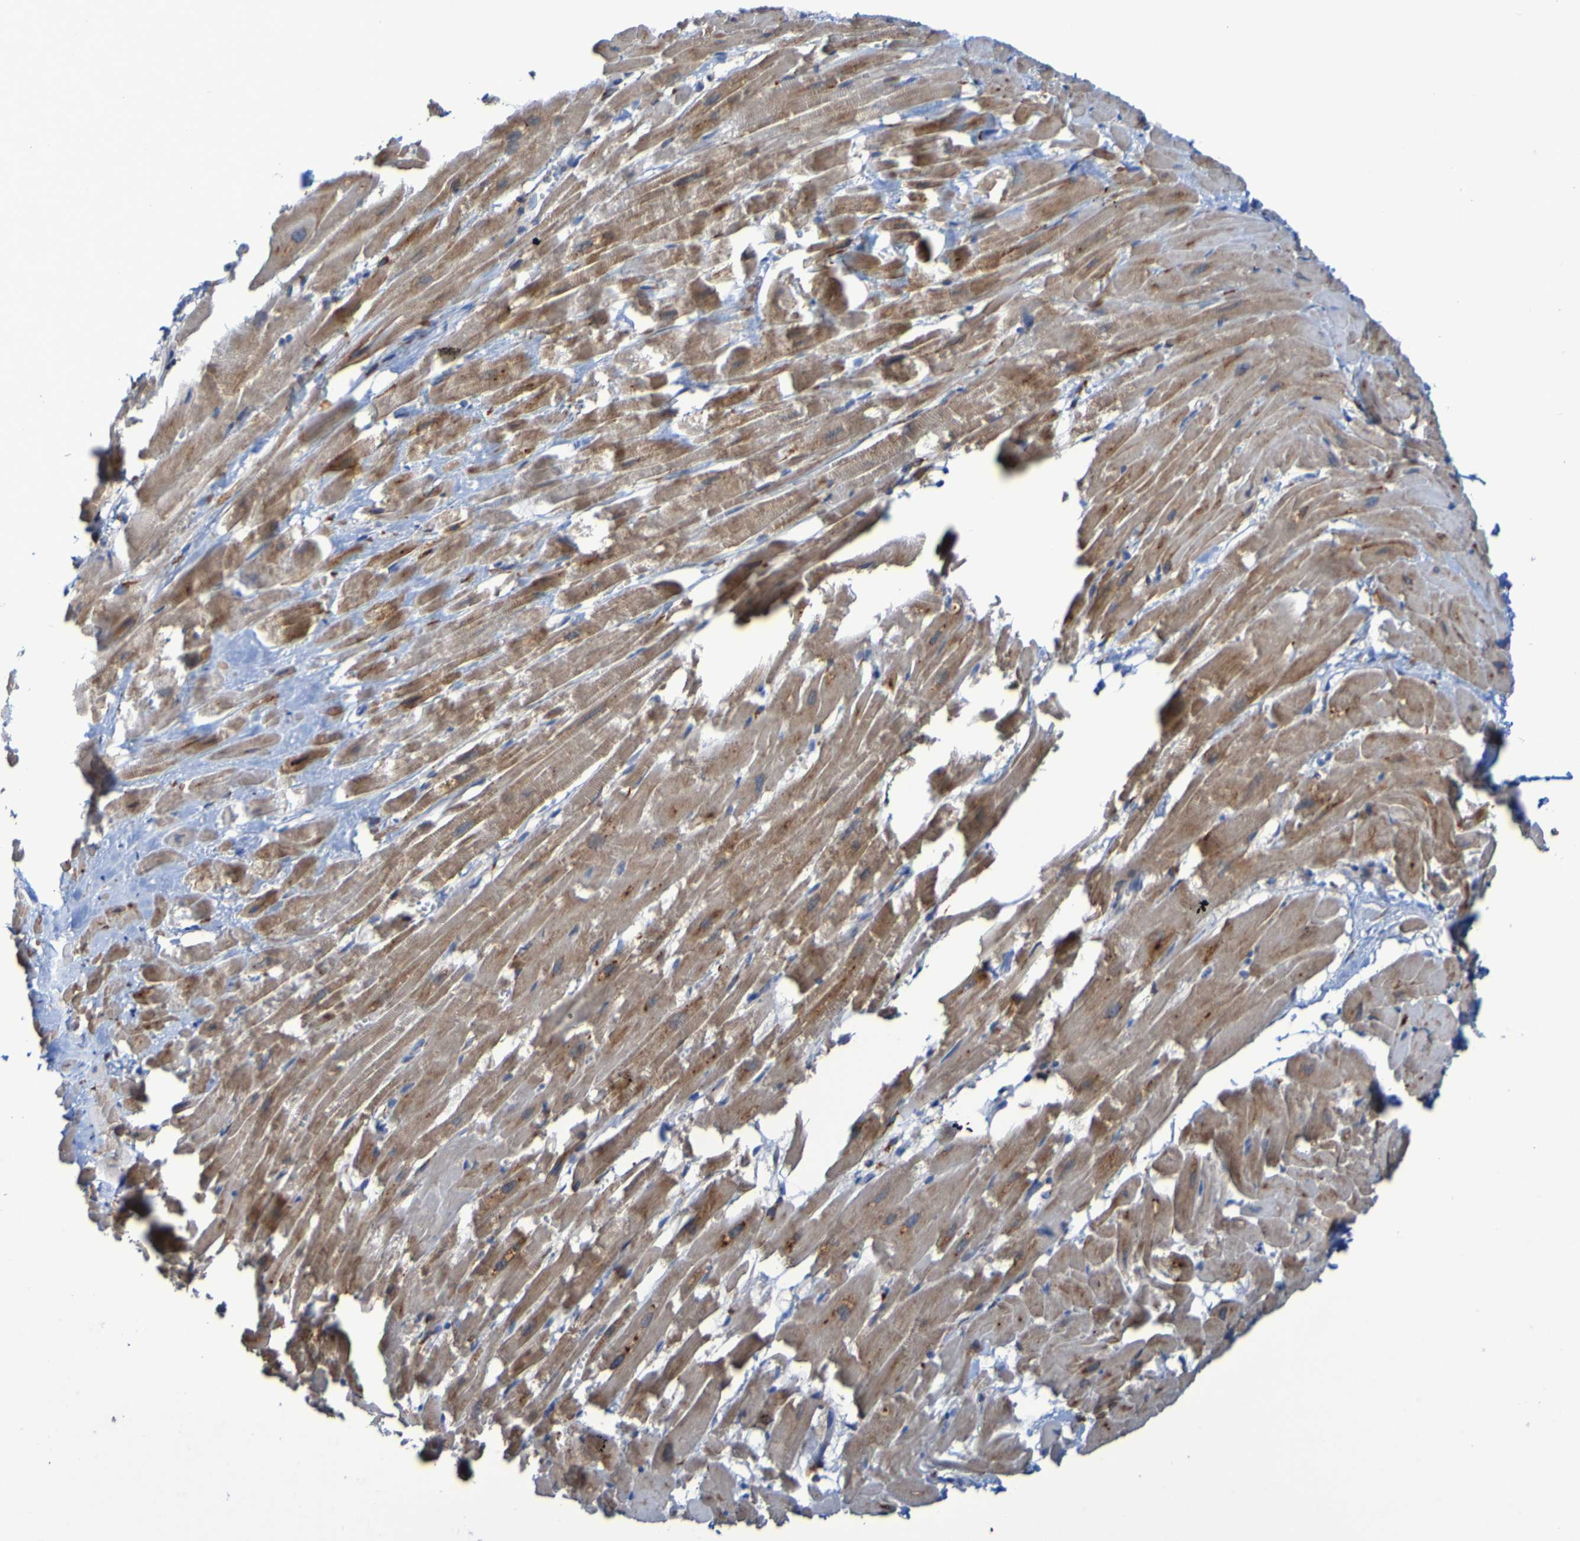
{"staining": {"intensity": "moderate", "quantity": ">75%", "location": "cytoplasmic/membranous"}, "tissue": "heart muscle", "cell_type": "Cardiomyocytes", "image_type": "normal", "snomed": [{"axis": "morphology", "description": "Normal tissue, NOS"}, {"axis": "topography", "description": "Heart"}], "caption": "Protein positivity by IHC demonstrates moderate cytoplasmic/membranous staining in approximately >75% of cardiomyocytes in benign heart muscle. The protein of interest is stained brown, and the nuclei are stained in blue (DAB IHC with brightfield microscopy, high magnification).", "gene": "FKBP3", "patient": {"sex": "female", "age": 19}}